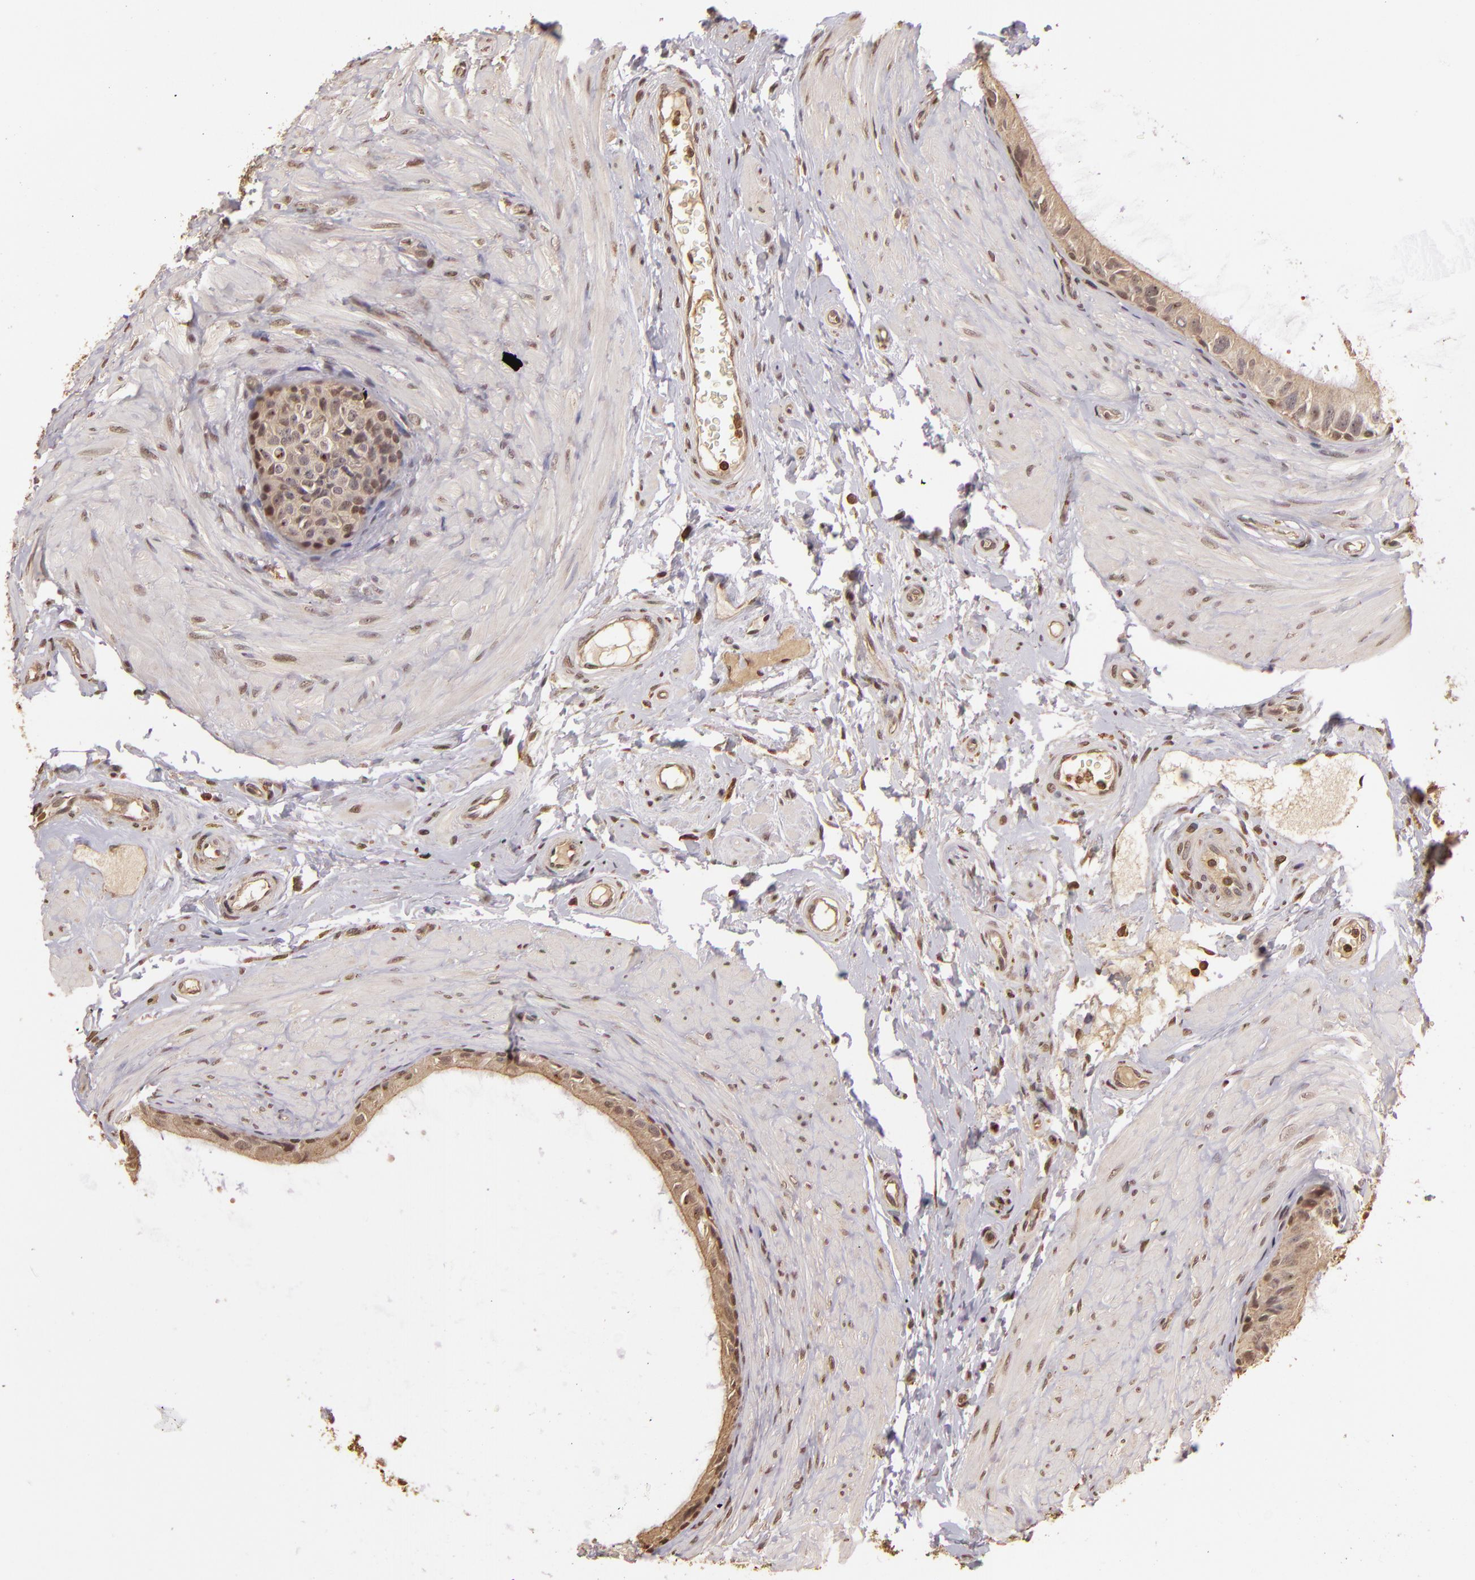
{"staining": {"intensity": "weak", "quantity": ">75%", "location": "cytoplasmic/membranous,nuclear"}, "tissue": "epididymis", "cell_type": "Glandular cells", "image_type": "normal", "snomed": [{"axis": "morphology", "description": "Normal tissue, NOS"}, {"axis": "topography", "description": "Epididymis"}], "caption": "Immunohistochemical staining of normal epididymis exhibits weak cytoplasmic/membranous,nuclear protein staining in about >75% of glandular cells.", "gene": "ARPC2", "patient": {"sex": "male", "age": 68}}